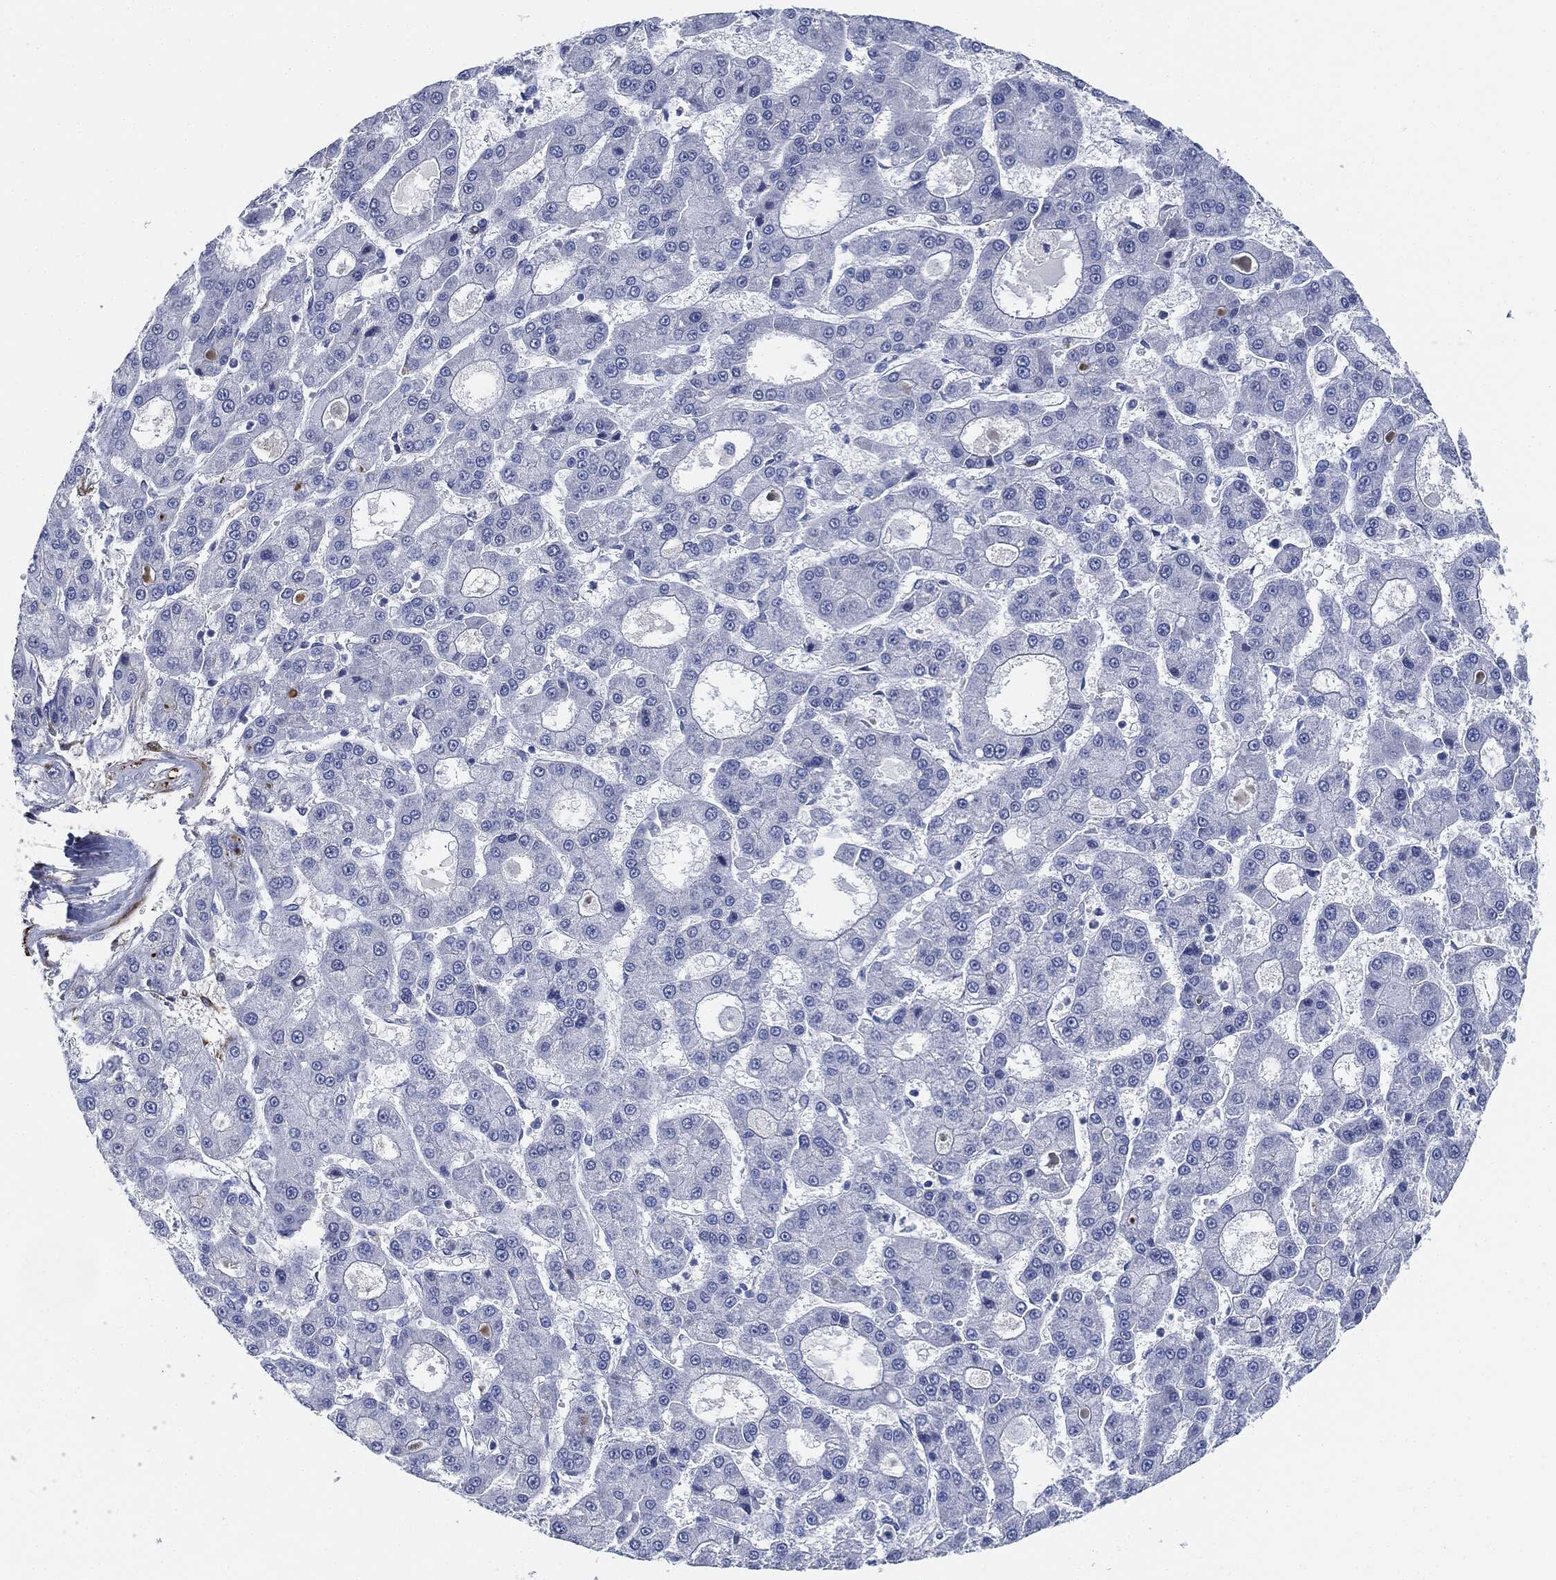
{"staining": {"intensity": "negative", "quantity": "none", "location": "none"}, "tissue": "liver cancer", "cell_type": "Tumor cells", "image_type": "cancer", "snomed": [{"axis": "morphology", "description": "Carcinoma, Hepatocellular, NOS"}, {"axis": "topography", "description": "Liver"}], "caption": "DAB immunohistochemical staining of liver hepatocellular carcinoma demonstrates no significant positivity in tumor cells.", "gene": "TAGLN", "patient": {"sex": "male", "age": 70}}